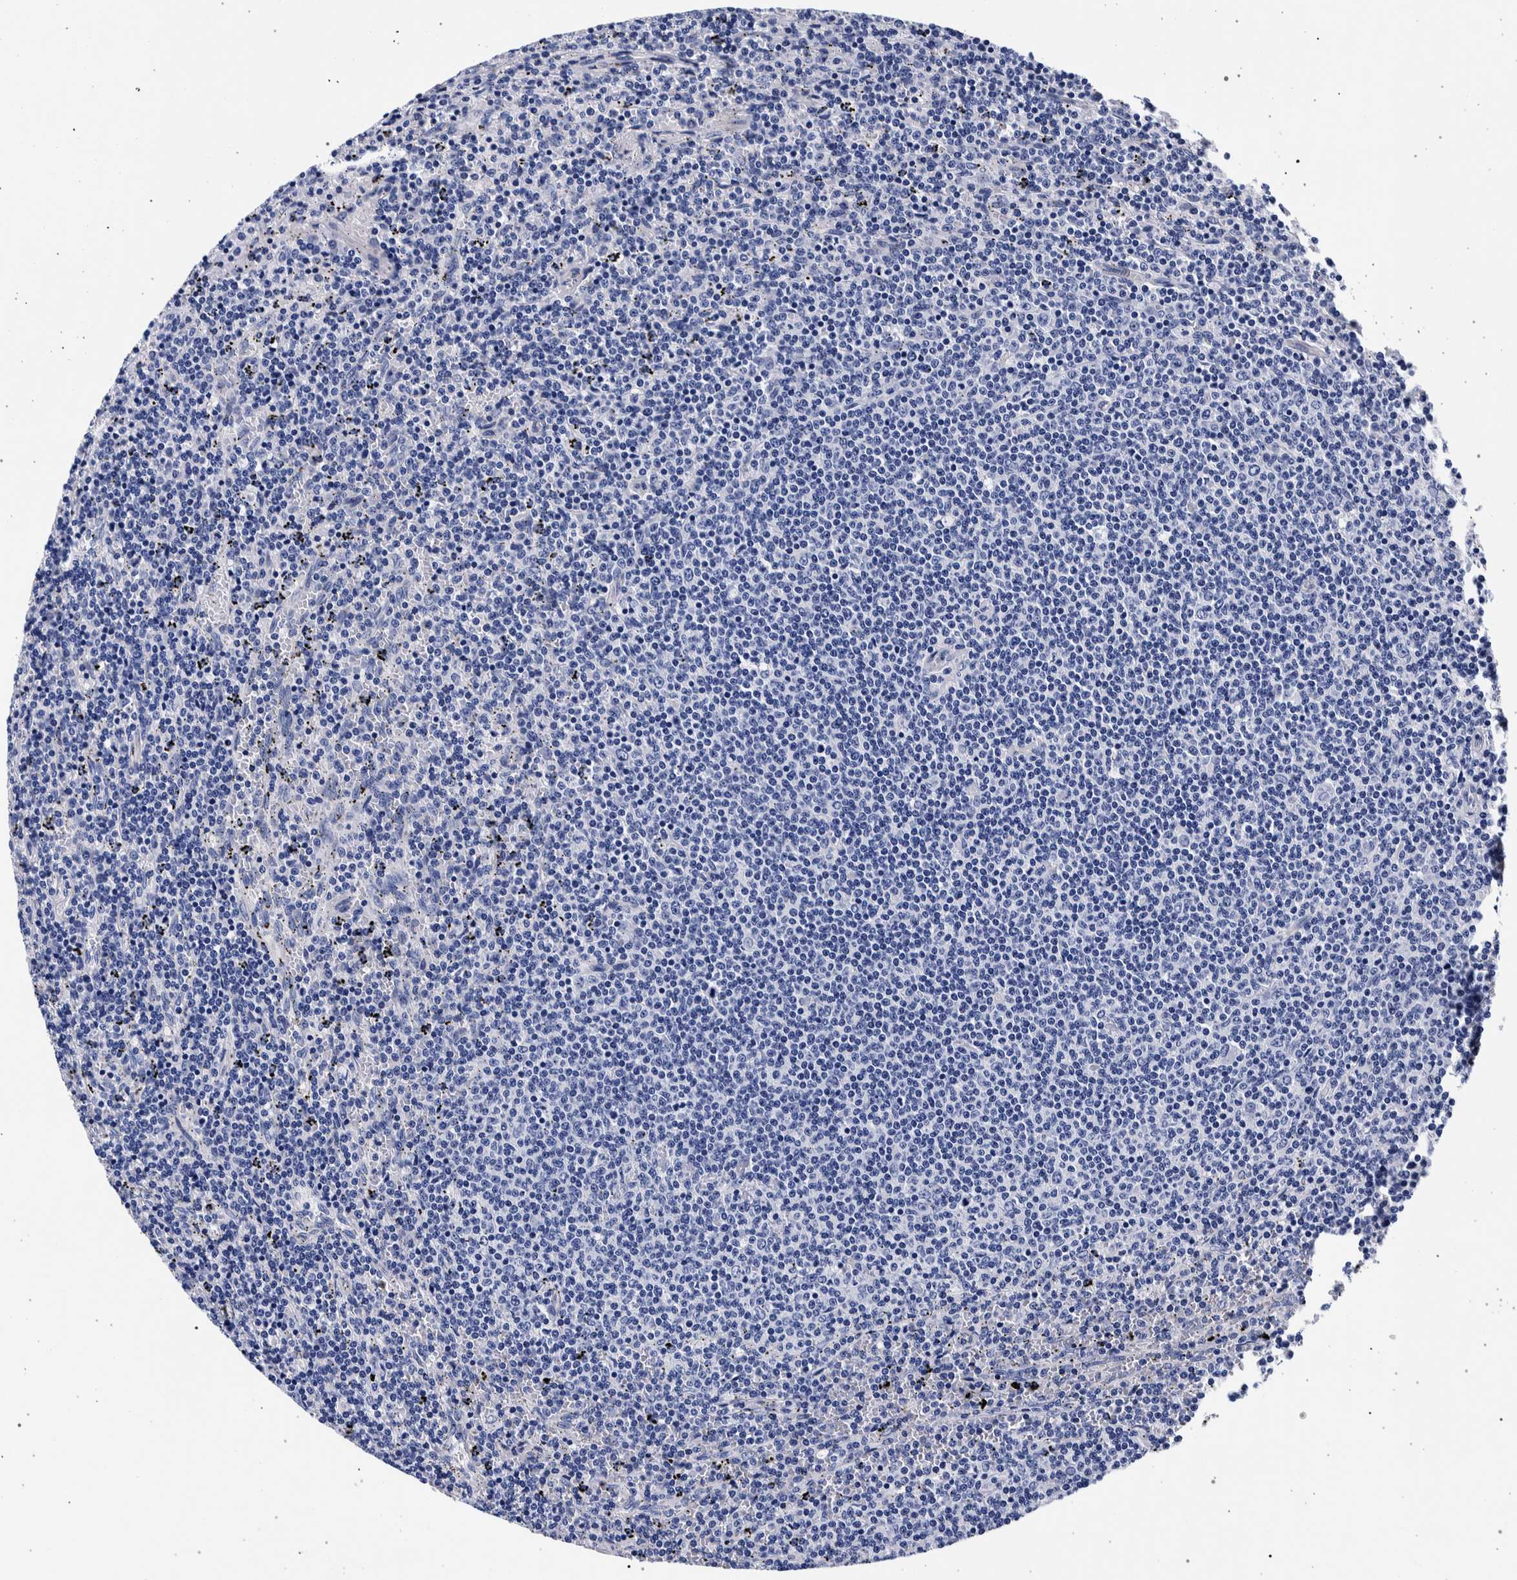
{"staining": {"intensity": "negative", "quantity": "none", "location": "none"}, "tissue": "lymphoma", "cell_type": "Tumor cells", "image_type": "cancer", "snomed": [{"axis": "morphology", "description": "Malignant lymphoma, non-Hodgkin's type, Low grade"}, {"axis": "topography", "description": "Spleen"}], "caption": "A high-resolution micrograph shows immunohistochemistry staining of lymphoma, which demonstrates no significant positivity in tumor cells.", "gene": "NIBAN2", "patient": {"sex": "female", "age": 50}}